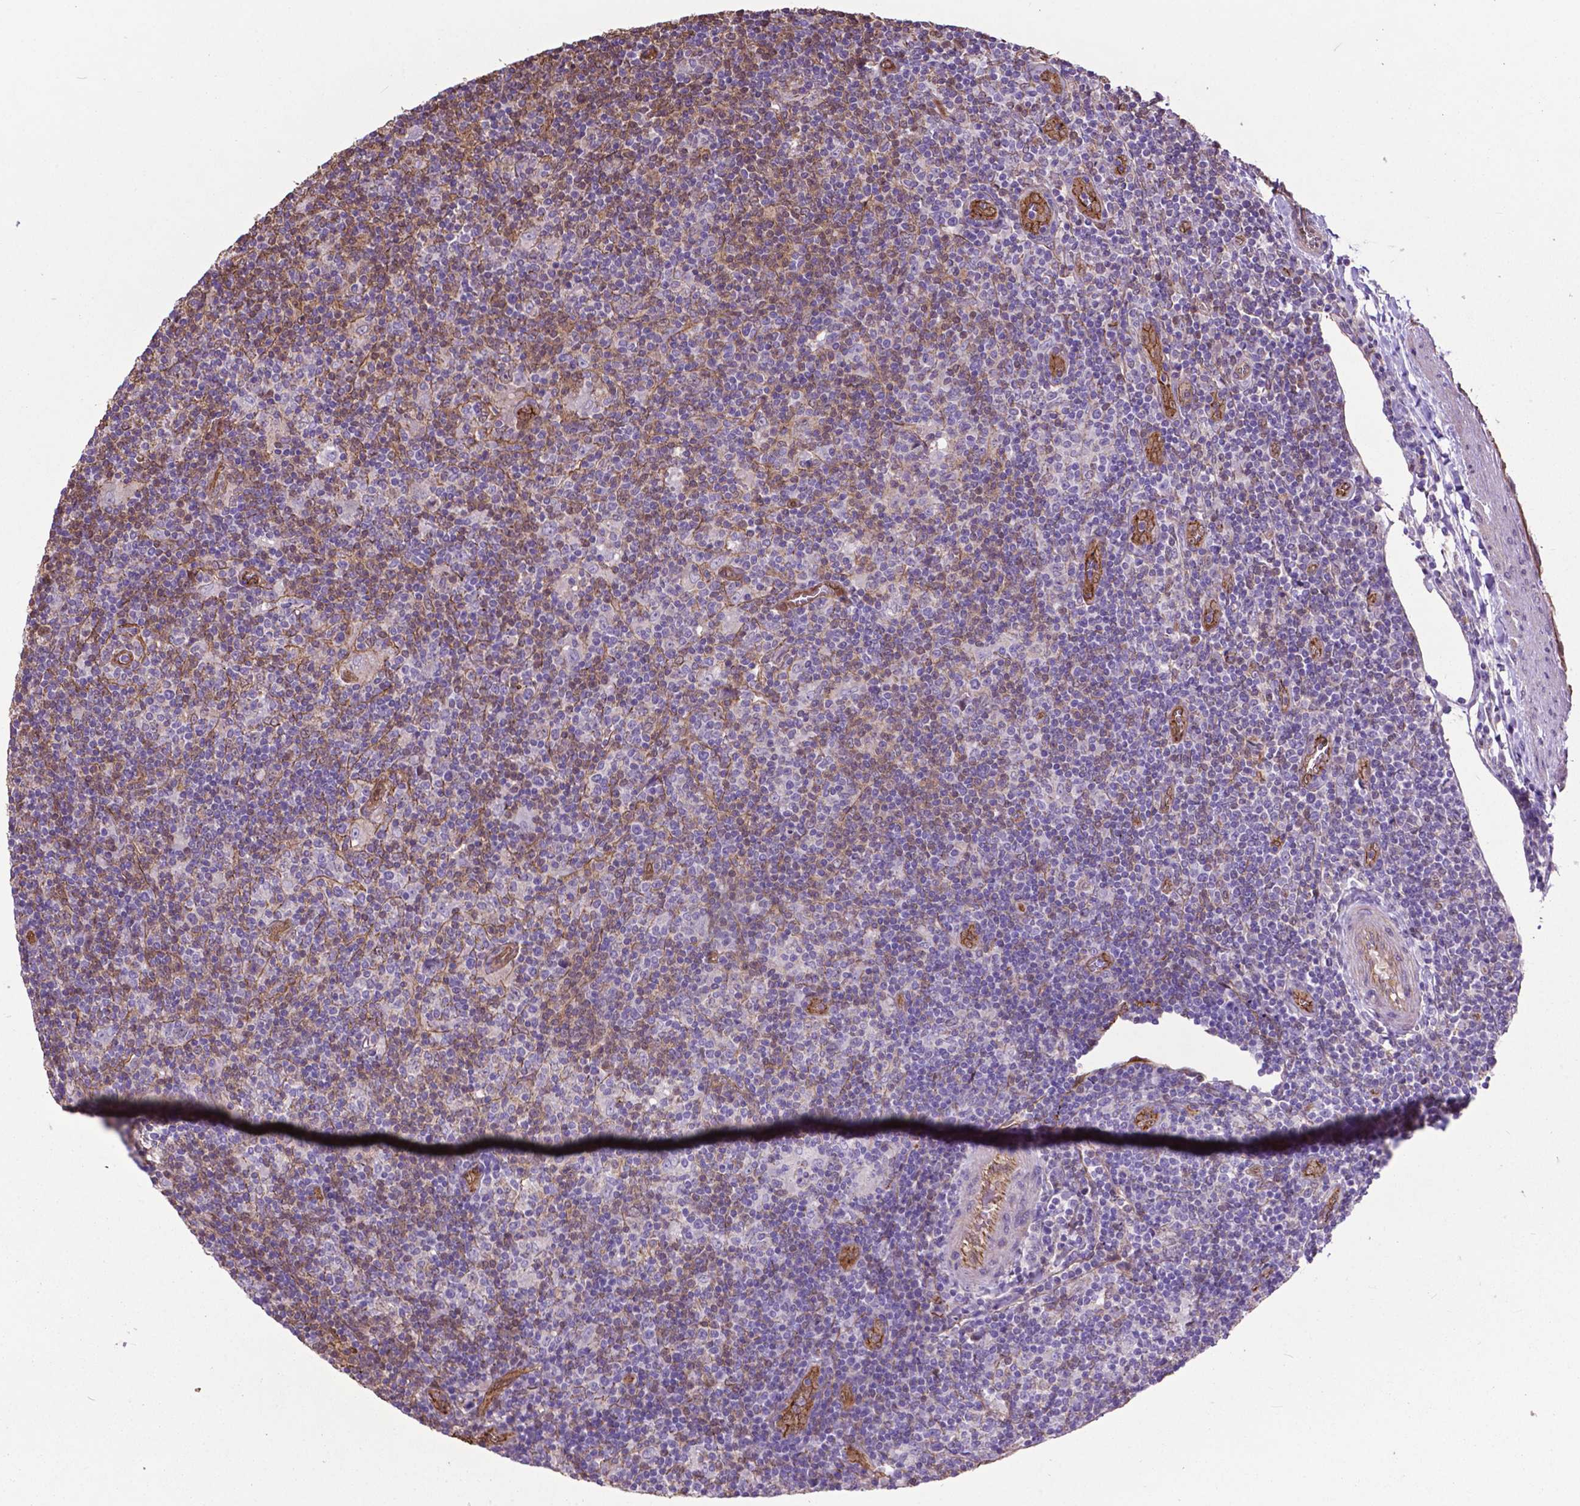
{"staining": {"intensity": "negative", "quantity": "none", "location": "none"}, "tissue": "lymphoma", "cell_type": "Tumor cells", "image_type": "cancer", "snomed": [{"axis": "morphology", "description": "Hodgkin's disease, NOS"}, {"axis": "topography", "description": "Lymph node"}], "caption": "An immunohistochemistry photomicrograph of lymphoma is shown. There is no staining in tumor cells of lymphoma.", "gene": "PDLIM1", "patient": {"sex": "male", "age": 40}}